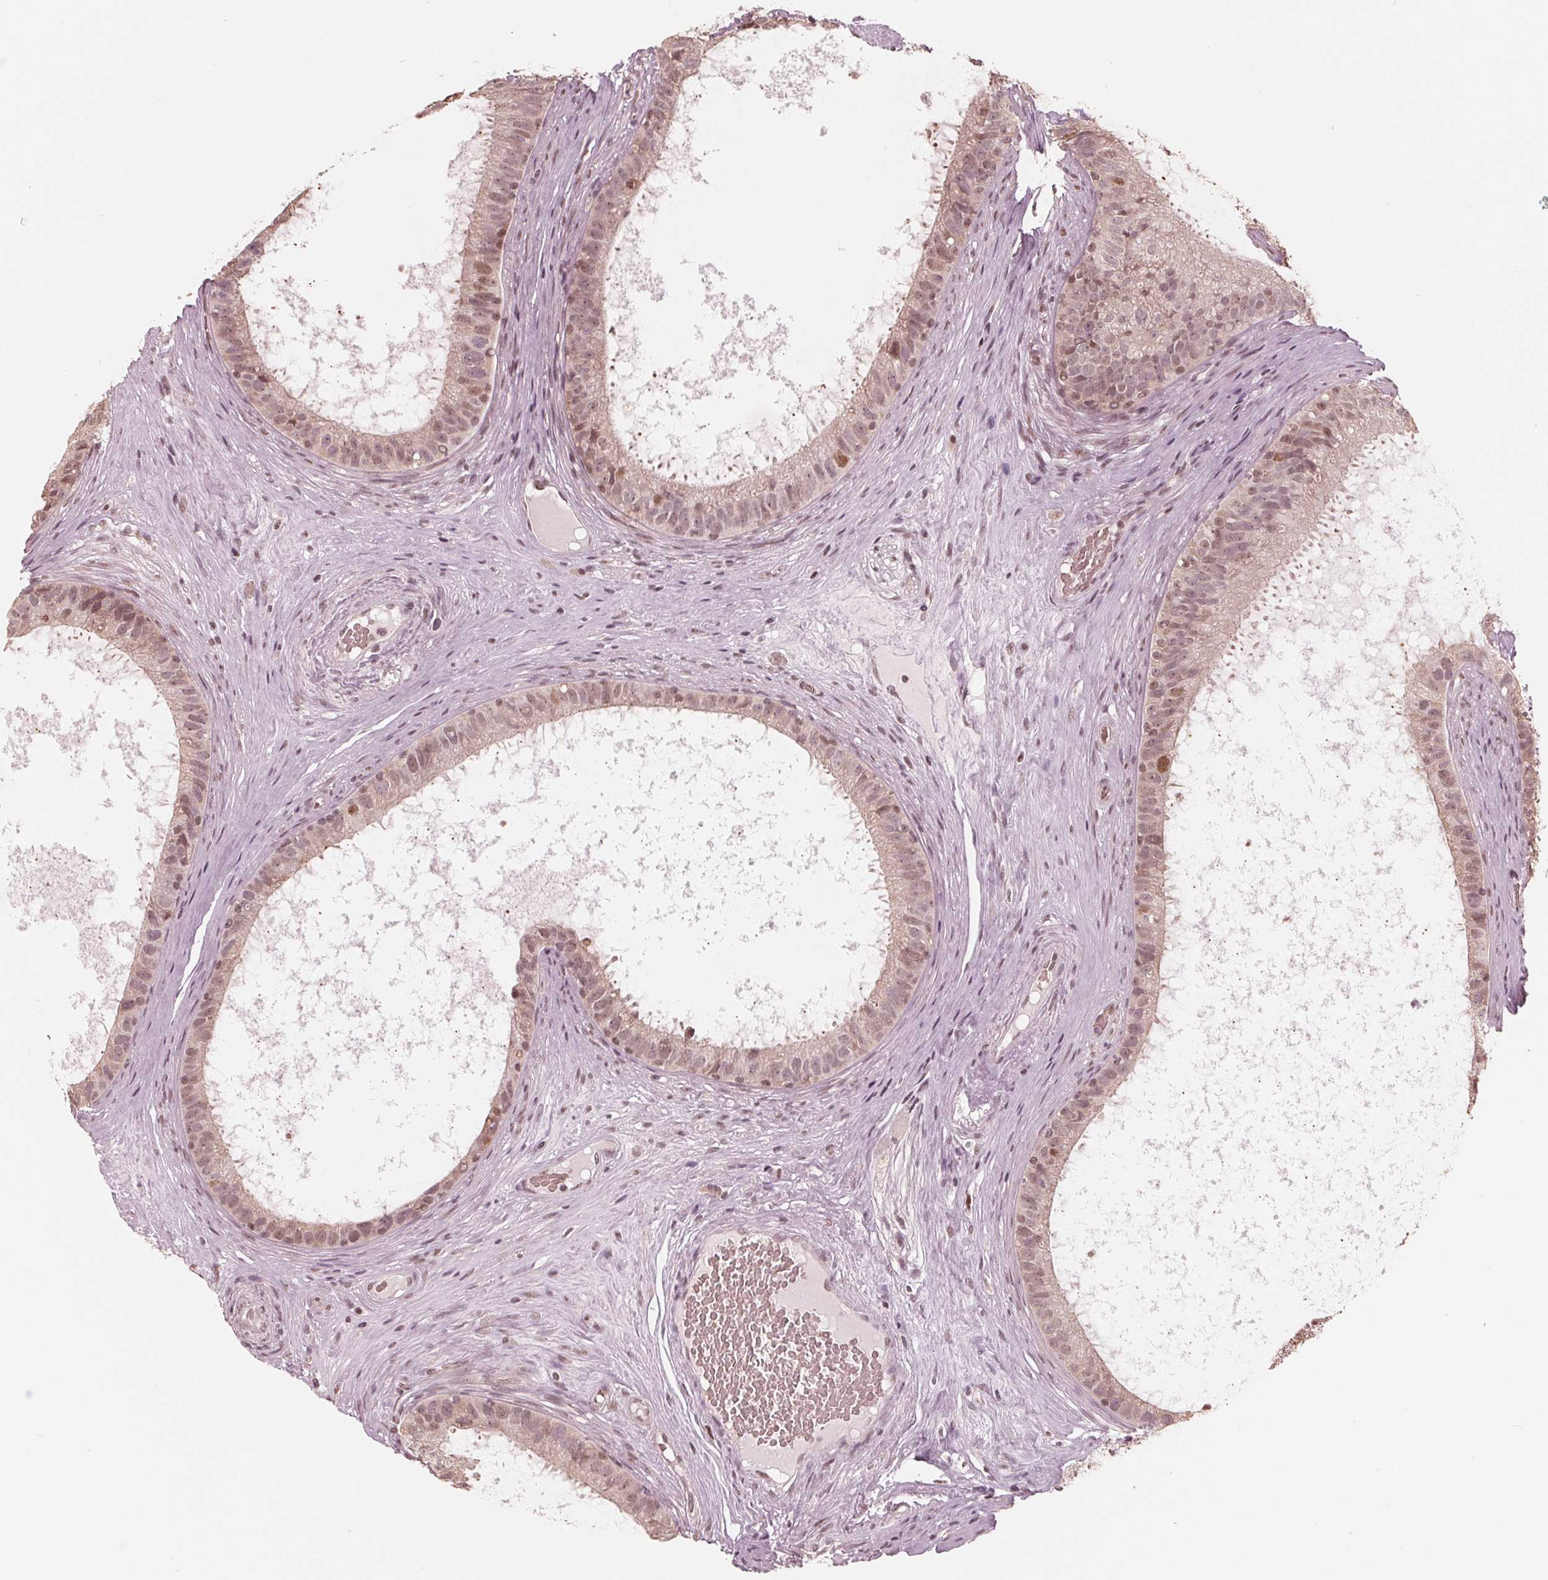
{"staining": {"intensity": "moderate", "quantity": ">75%", "location": "cytoplasmic/membranous,nuclear"}, "tissue": "epididymis", "cell_type": "Glandular cells", "image_type": "normal", "snomed": [{"axis": "morphology", "description": "Normal tissue, NOS"}, {"axis": "topography", "description": "Epididymis"}], "caption": "Immunohistochemical staining of normal epididymis demonstrates >75% levels of moderate cytoplasmic/membranous,nuclear protein expression in approximately >75% of glandular cells.", "gene": "HIRIP3", "patient": {"sex": "male", "age": 59}}